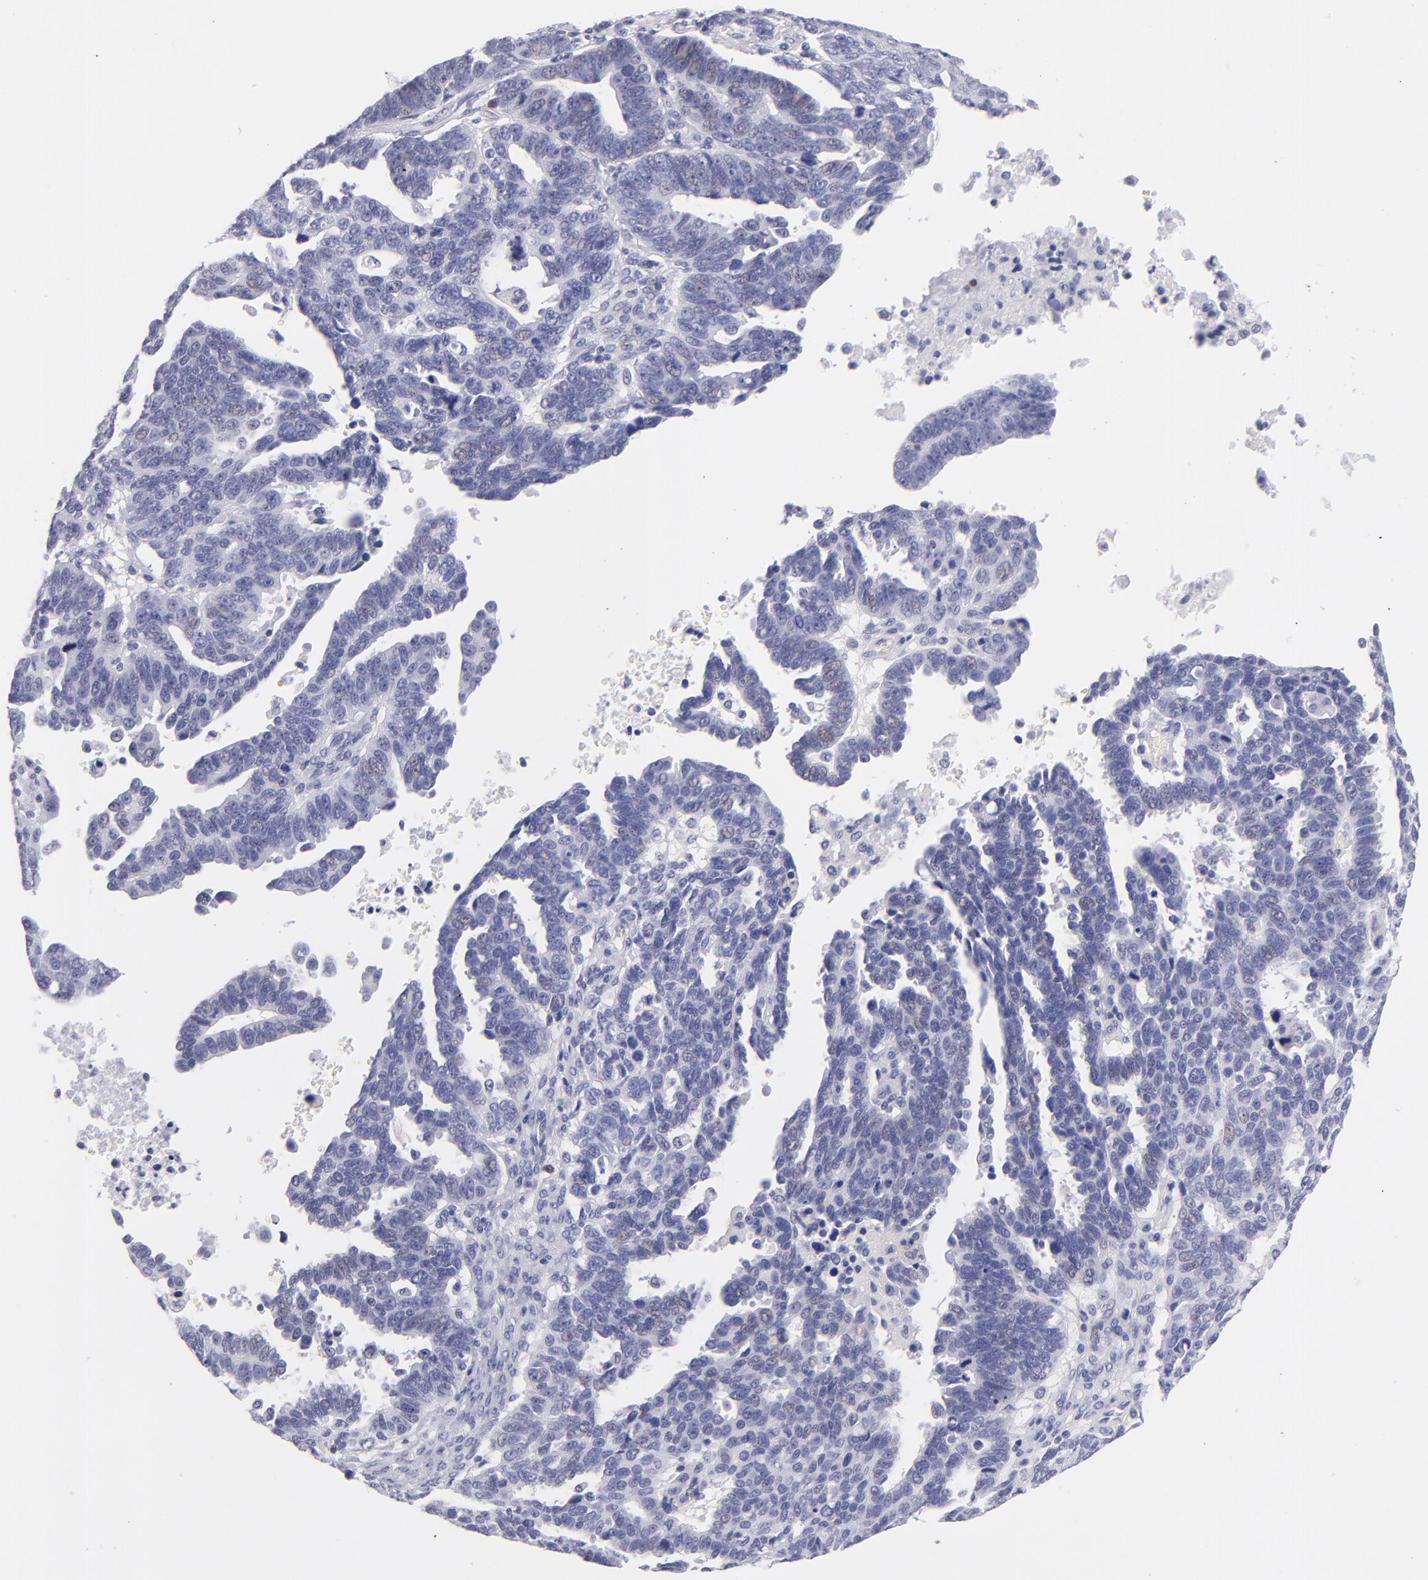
{"staining": {"intensity": "negative", "quantity": "none", "location": "none"}, "tissue": "ovarian cancer", "cell_type": "Tumor cells", "image_type": "cancer", "snomed": [{"axis": "morphology", "description": "Carcinoma, endometroid"}, {"axis": "morphology", "description": "Cystadenocarcinoma, serous, NOS"}, {"axis": "topography", "description": "Ovary"}], "caption": "This image is of ovarian endometroid carcinoma stained with immunohistochemistry to label a protein in brown with the nuclei are counter-stained blue. There is no staining in tumor cells. Nuclei are stained in blue.", "gene": "PRF1", "patient": {"sex": "female", "age": 45}}